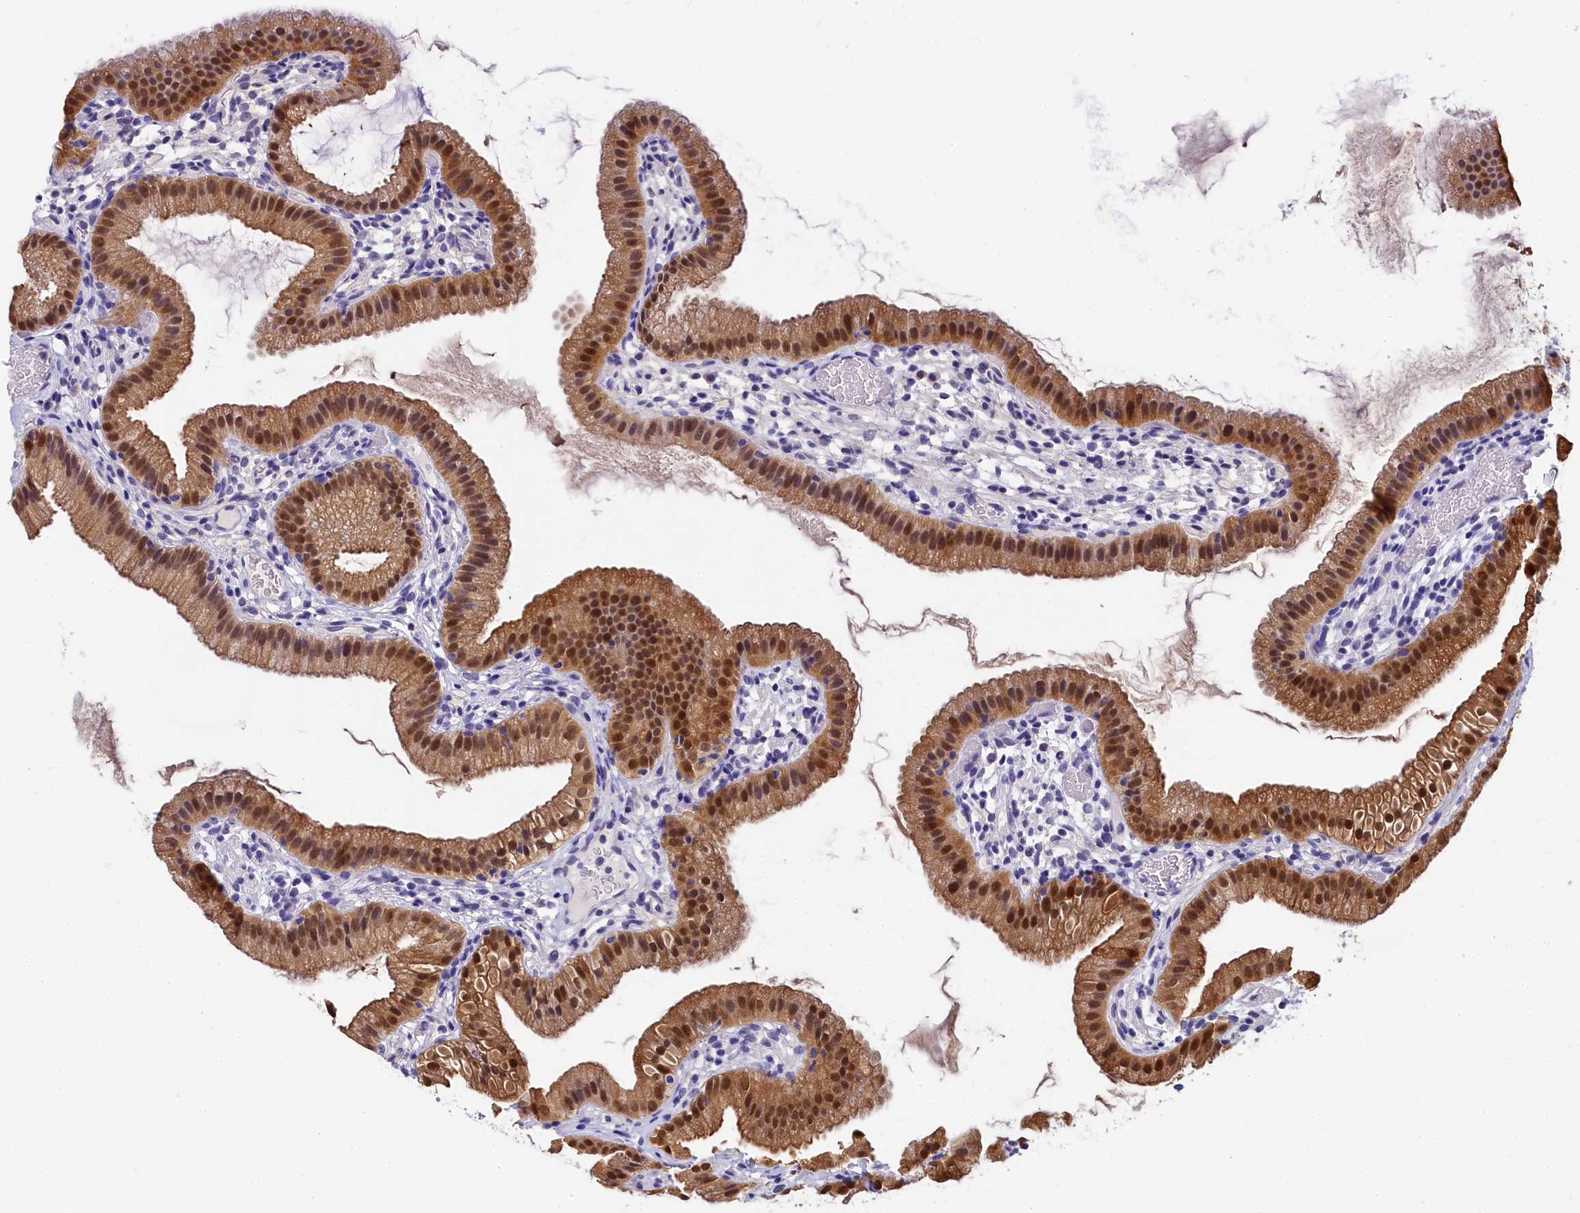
{"staining": {"intensity": "moderate", "quantity": ">75%", "location": "cytoplasmic/membranous,nuclear"}, "tissue": "gallbladder", "cell_type": "Glandular cells", "image_type": "normal", "snomed": [{"axis": "morphology", "description": "Normal tissue, NOS"}, {"axis": "topography", "description": "Gallbladder"}], "caption": "Gallbladder stained with immunohistochemistry exhibits moderate cytoplasmic/membranous,nuclear staining in about >75% of glandular cells. (Brightfield microscopy of DAB IHC at high magnification).", "gene": "C11orf54", "patient": {"sex": "female", "age": 46}}